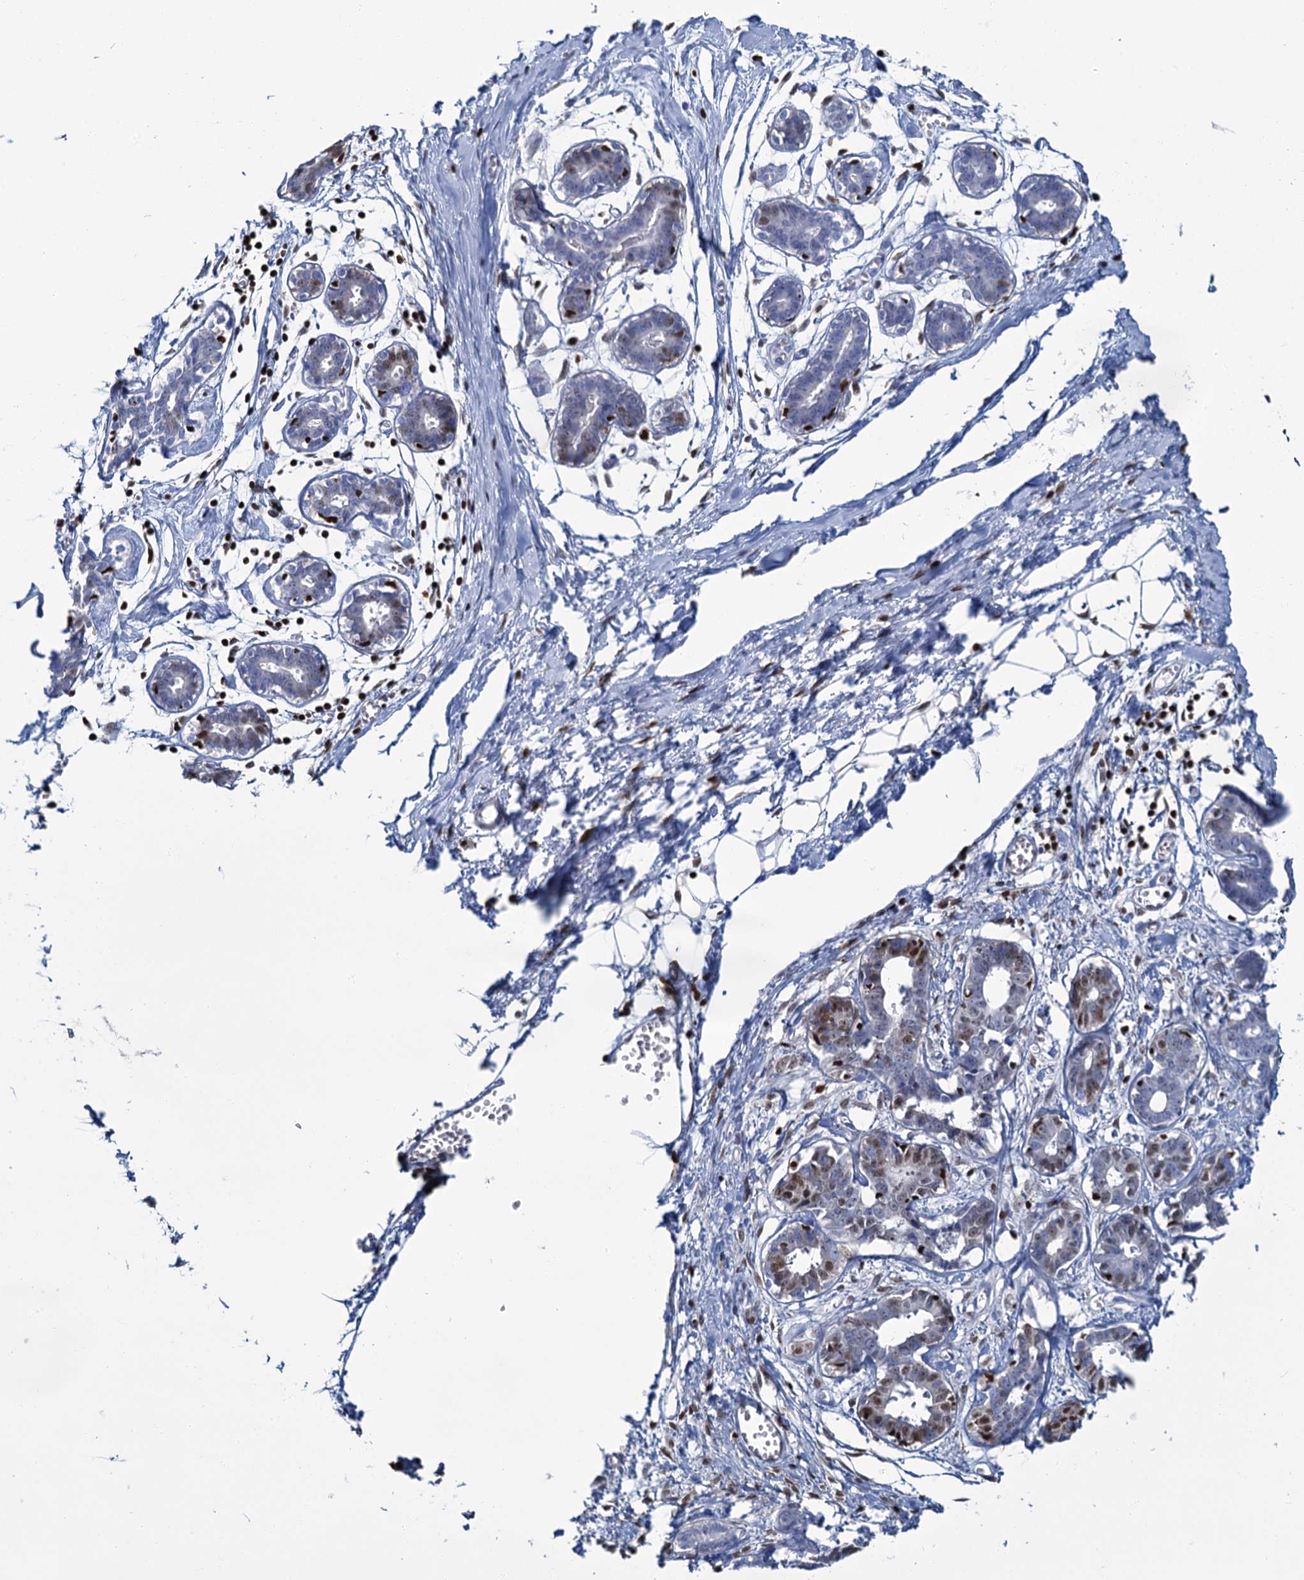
{"staining": {"intensity": "negative", "quantity": "none", "location": "none"}, "tissue": "breast", "cell_type": "Adipocytes", "image_type": "normal", "snomed": [{"axis": "morphology", "description": "Normal tissue, NOS"}, {"axis": "topography", "description": "Breast"}], "caption": "The histopathology image displays no staining of adipocytes in normal breast.", "gene": "CELF2", "patient": {"sex": "female", "age": 27}}